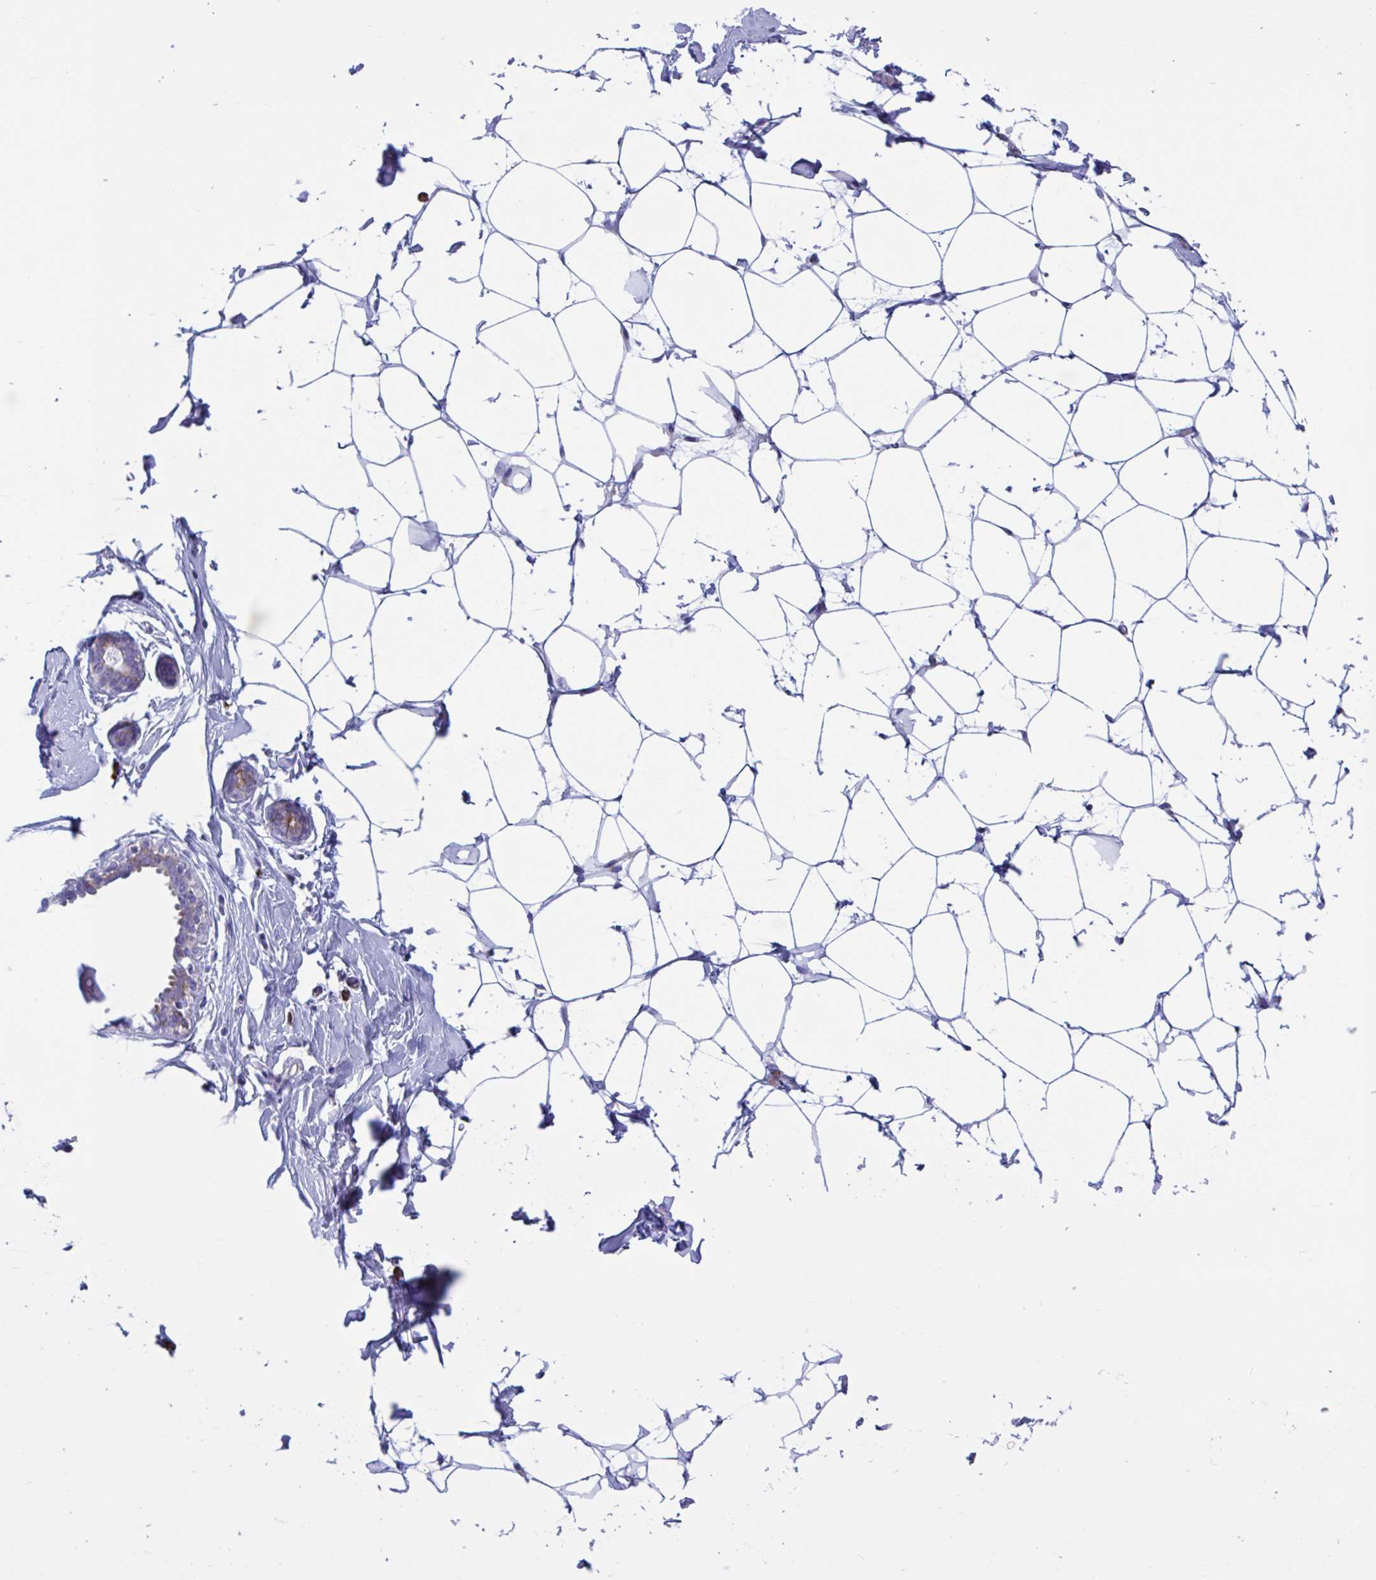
{"staining": {"intensity": "negative", "quantity": "none", "location": "none"}, "tissue": "breast", "cell_type": "Adipocytes", "image_type": "normal", "snomed": [{"axis": "morphology", "description": "Normal tissue, NOS"}, {"axis": "topography", "description": "Breast"}], "caption": "Immunohistochemistry photomicrograph of unremarkable breast: breast stained with DAB (3,3'-diaminobenzidine) exhibits no significant protein staining in adipocytes. (DAB (3,3'-diaminobenzidine) immunohistochemistry (IHC), high magnification).", "gene": "PEAK3", "patient": {"sex": "female", "age": 27}}